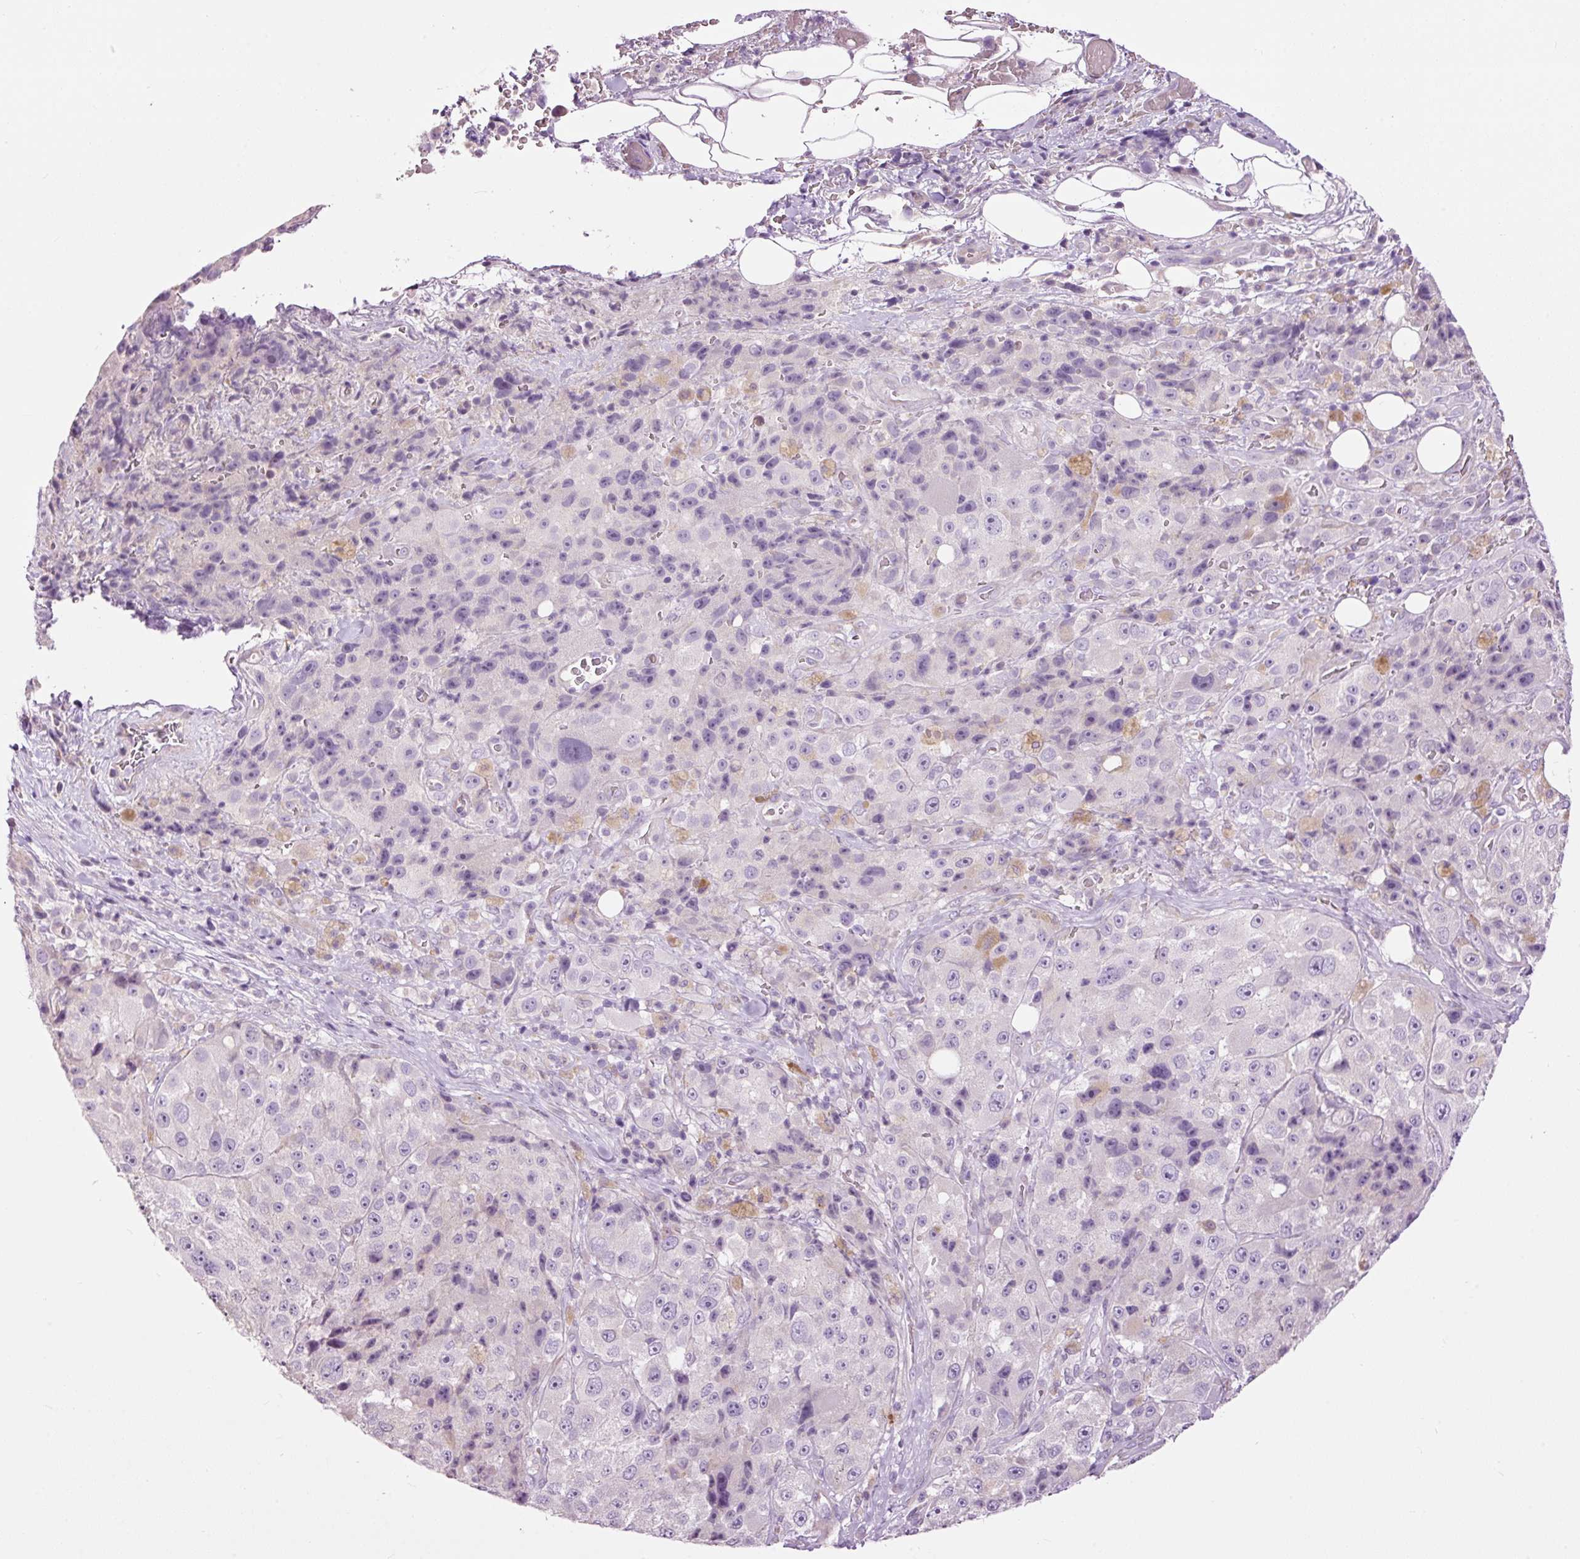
{"staining": {"intensity": "negative", "quantity": "none", "location": "none"}, "tissue": "melanoma", "cell_type": "Tumor cells", "image_type": "cancer", "snomed": [{"axis": "morphology", "description": "Malignant melanoma, Metastatic site"}, {"axis": "topography", "description": "Lymph node"}], "caption": "IHC micrograph of neoplastic tissue: human melanoma stained with DAB exhibits no significant protein positivity in tumor cells.", "gene": "FCRL4", "patient": {"sex": "male", "age": 62}}